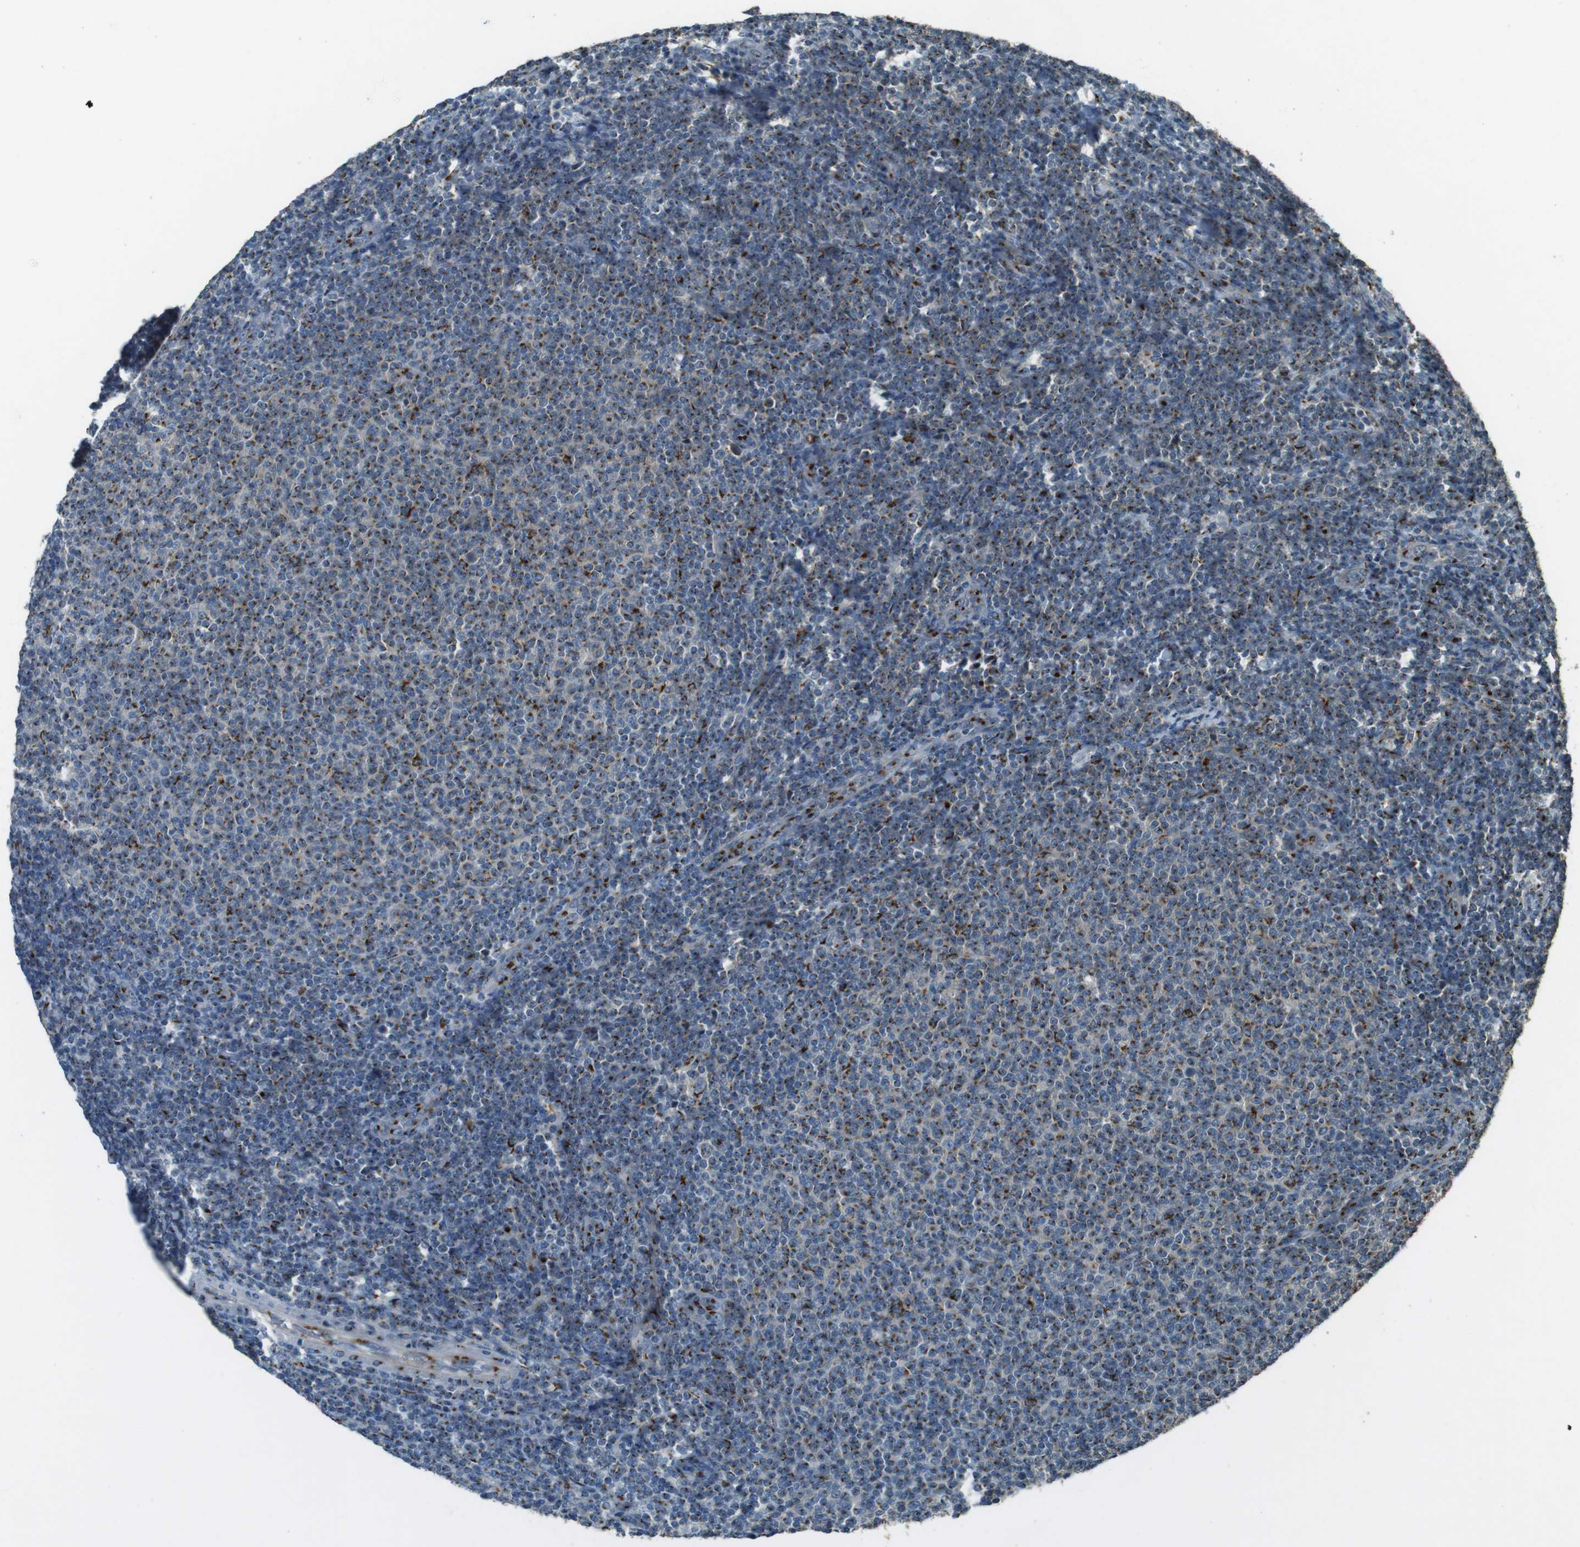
{"staining": {"intensity": "moderate", "quantity": ">75%", "location": "cytoplasmic/membranous"}, "tissue": "lymphoma", "cell_type": "Tumor cells", "image_type": "cancer", "snomed": [{"axis": "morphology", "description": "Malignant lymphoma, non-Hodgkin's type, Low grade"}, {"axis": "topography", "description": "Lymph node"}], "caption": "Immunohistochemical staining of malignant lymphoma, non-Hodgkin's type (low-grade) demonstrates moderate cytoplasmic/membranous protein expression in about >75% of tumor cells.", "gene": "TMEM115", "patient": {"sex": "male", "age": 66}}